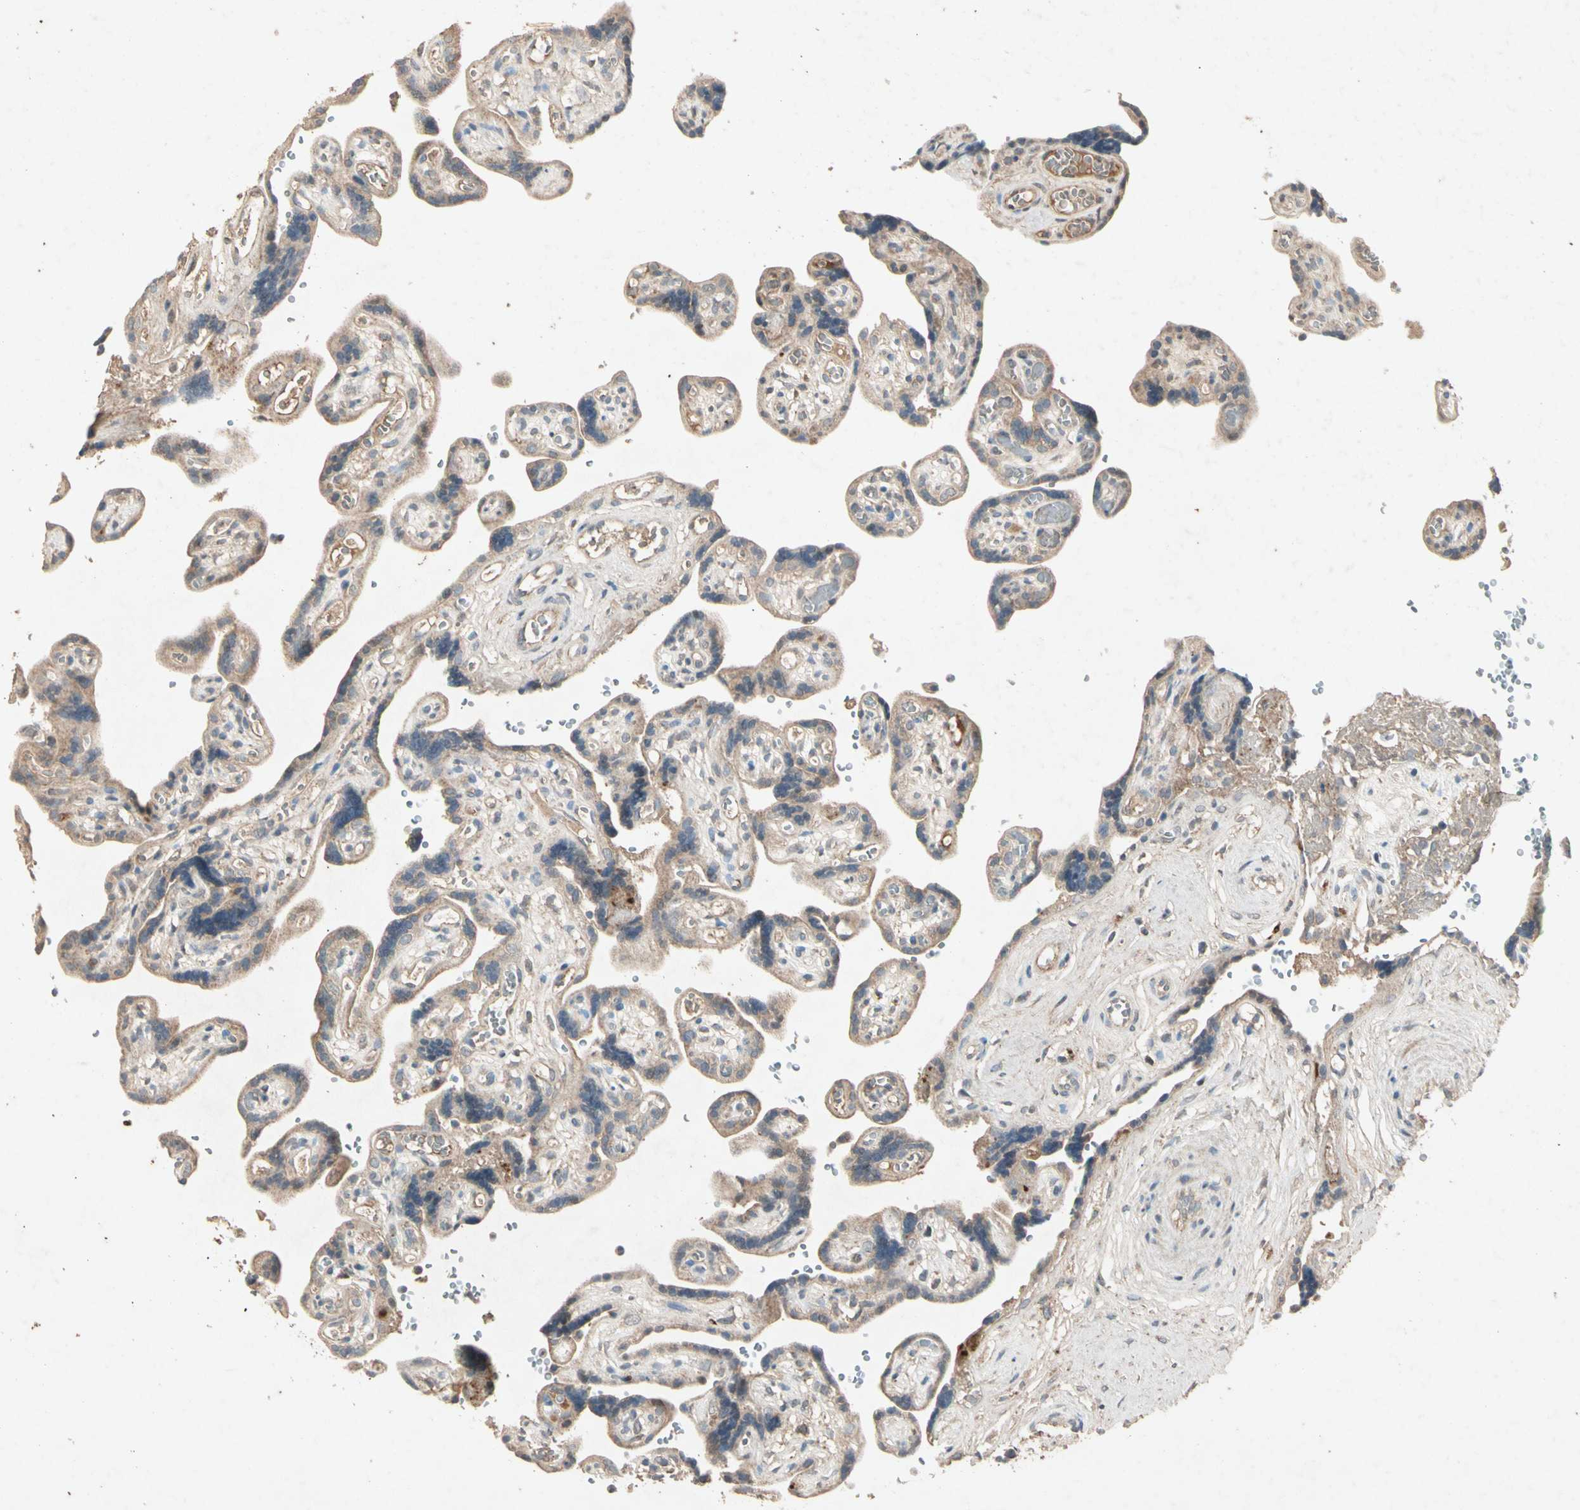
{"staining": {"intensity": "moderate", "quantity": ">75%", "location": "cytoplasmic/membranous"}, "tissue": "placenta", "cell_type": "Decidual cells", "image_type": "normal", "snomed": [{"axis": "morphology", "description": "Normal tissue, NOS"}, {"axis": "topography", "description": "Placenta"}], "caption": "Brown immunohistochemical staining in unremarkable placenta shows moderate cytoplasmic/membranous staining in about >75% of decidual cells.", "gene": "GPLD1", "patient": {"sex": "female", "age": 30}}